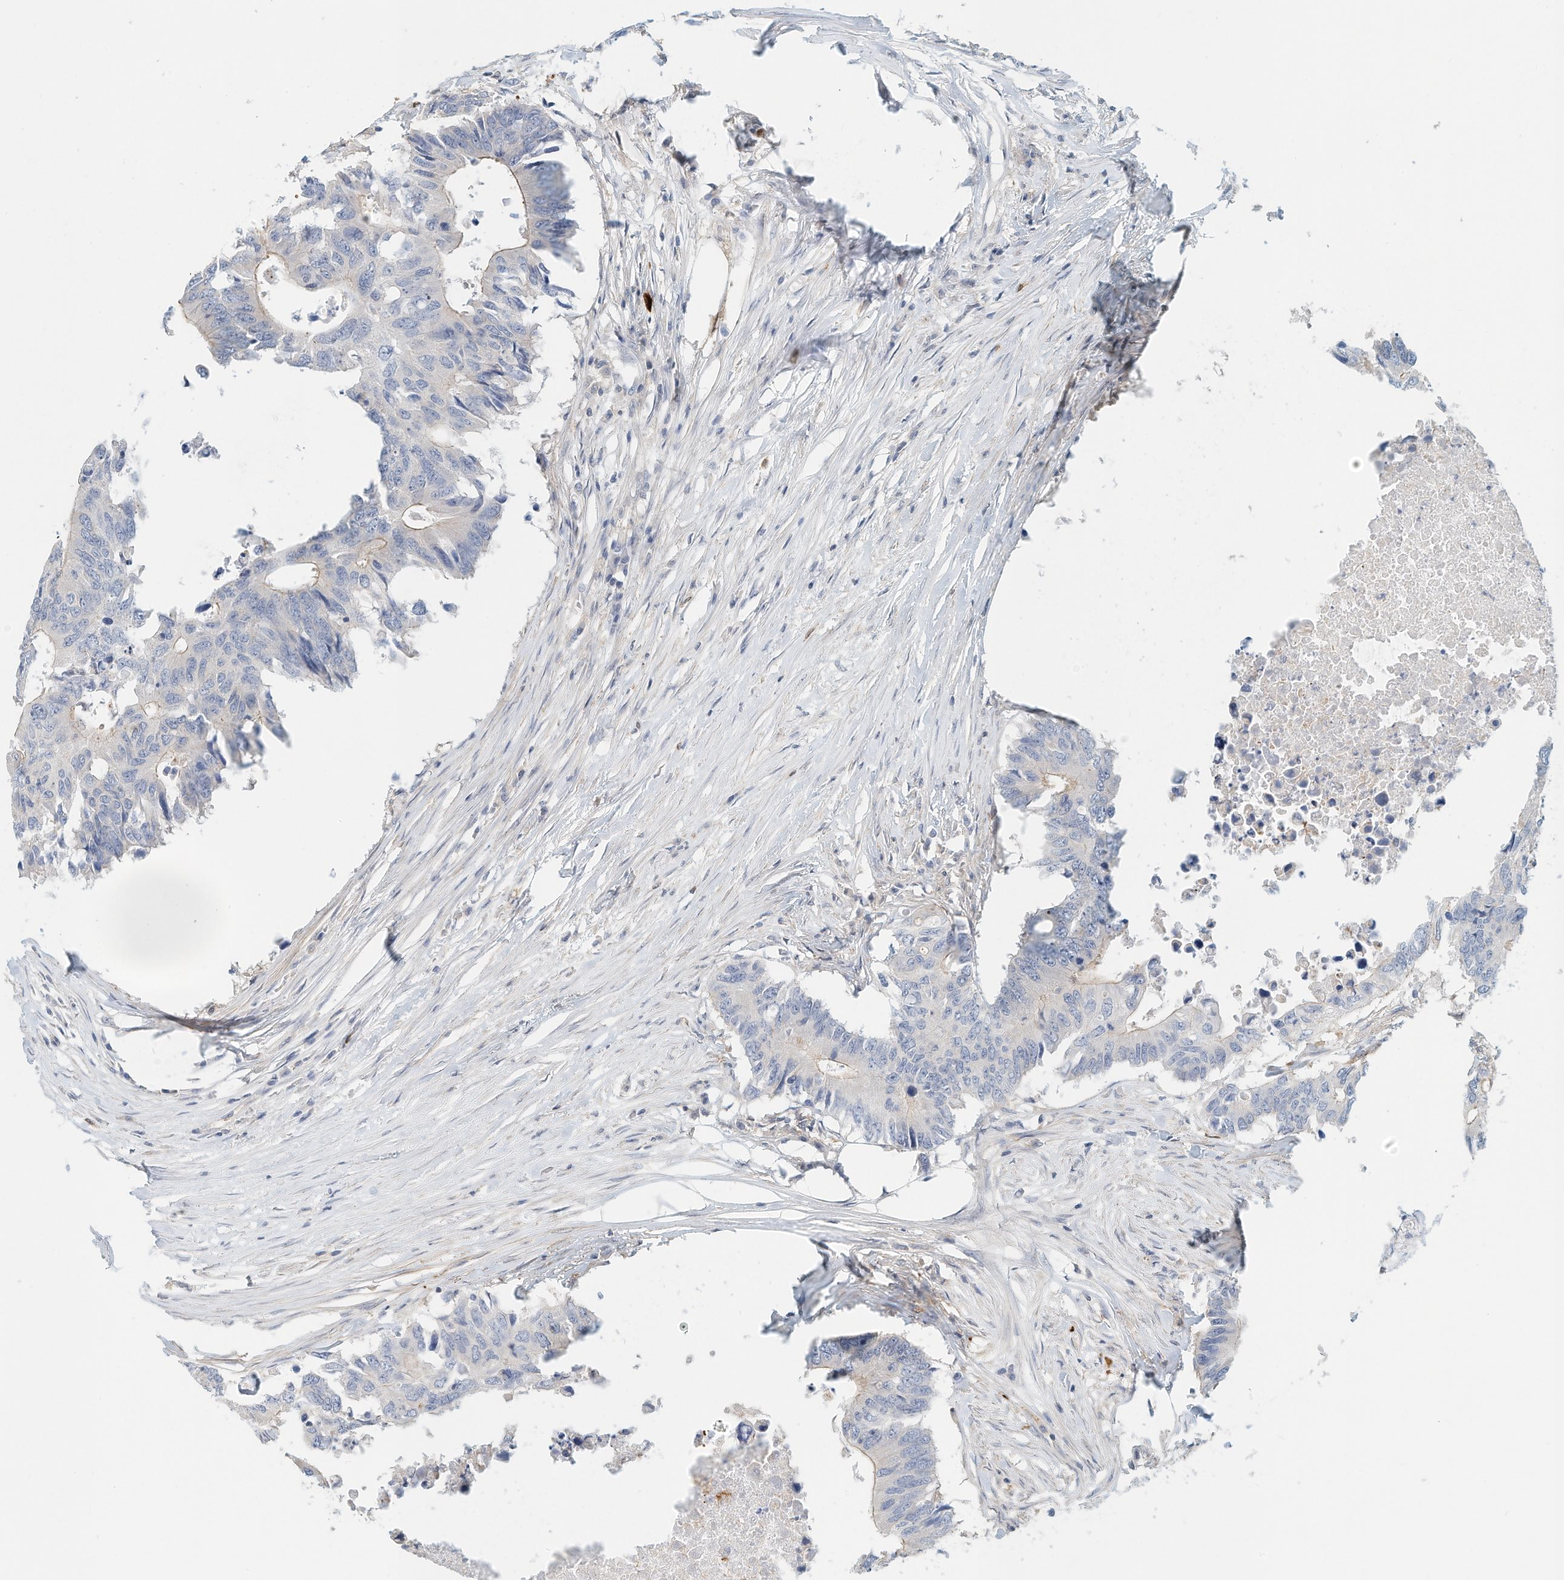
{"staining": {"intensity": "weak", "quantity": "<25%", "location": "cytoplasmic/membranous"}, "tissue": "colorectal cancer", "cell_type": "Tumor cells", "image_type": "cancer", "snomed": [{"axis": "morphology", "description": "Adenocarcinoma, NOS"}, {"axis": "topography", "description": "Colon"}], "caption": "Immunohistochemistry (IHC) photomicrograph of neoplastic tissue: human colorectal cancer stained with DAB demonstrates no significant protein staining in tumor cells.", "gene": "MICAL1", "patient": {"sex": "male", "age": 71}}